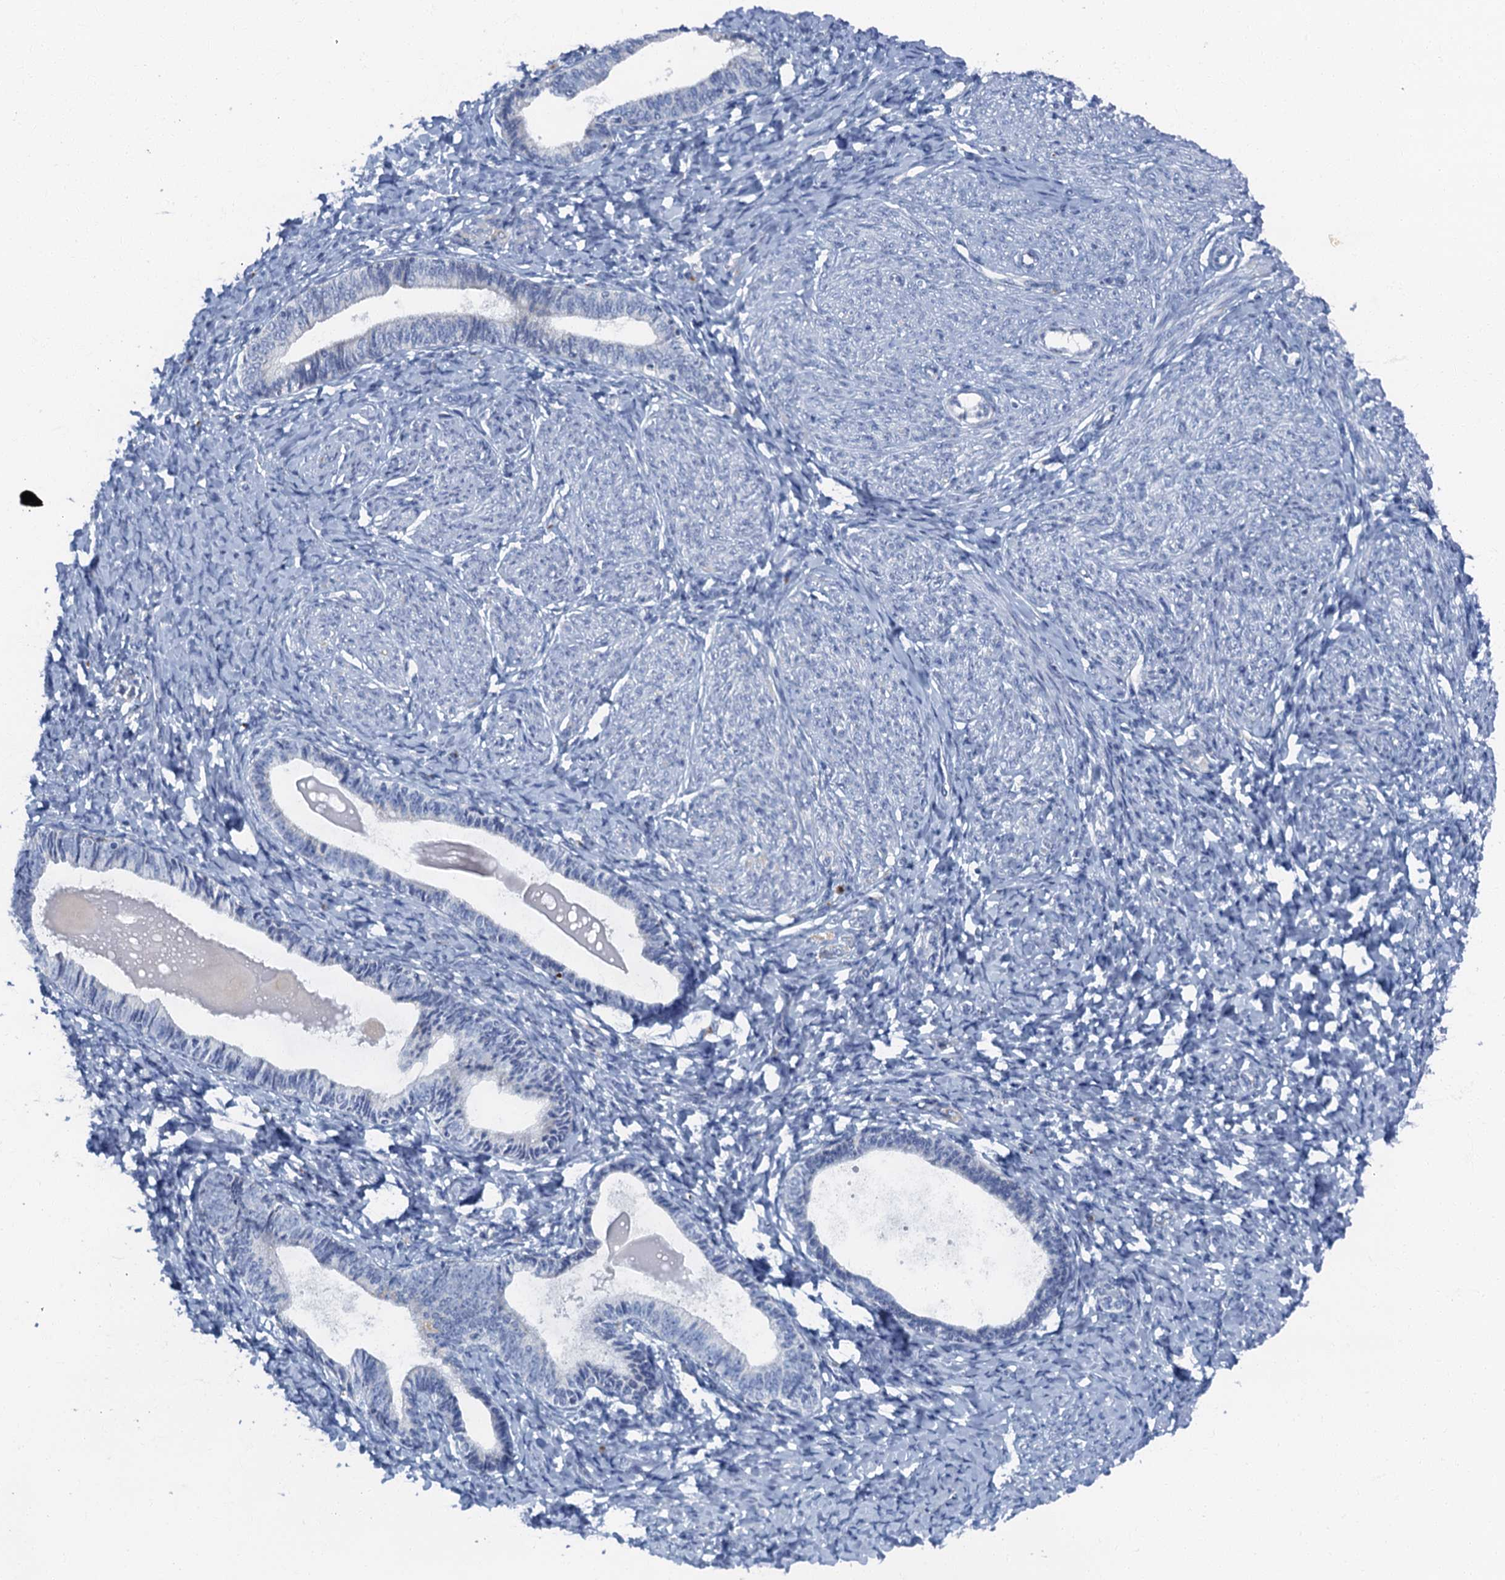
{"staining": {"intensity": "negative", "quantity": "none", "location": "none"}, "tissue": "endometrium", "cell_type": "Cells in endometrial stroma", "image_type": "normal", "snomed": [{"axis": "morphology", "description": "Normal tissue, NOS"}, {"axis": "topography", "description": "Endometrium"}], "caption": "High magnification brightfield microscopy of normal endometrium stained with DAB (brown) and counterstained with hematoxylin (blue): cells in endometrial stroma show no significant staining.", "gene": "LYPD3", "patient": {"sex": "female", "age": 72}}